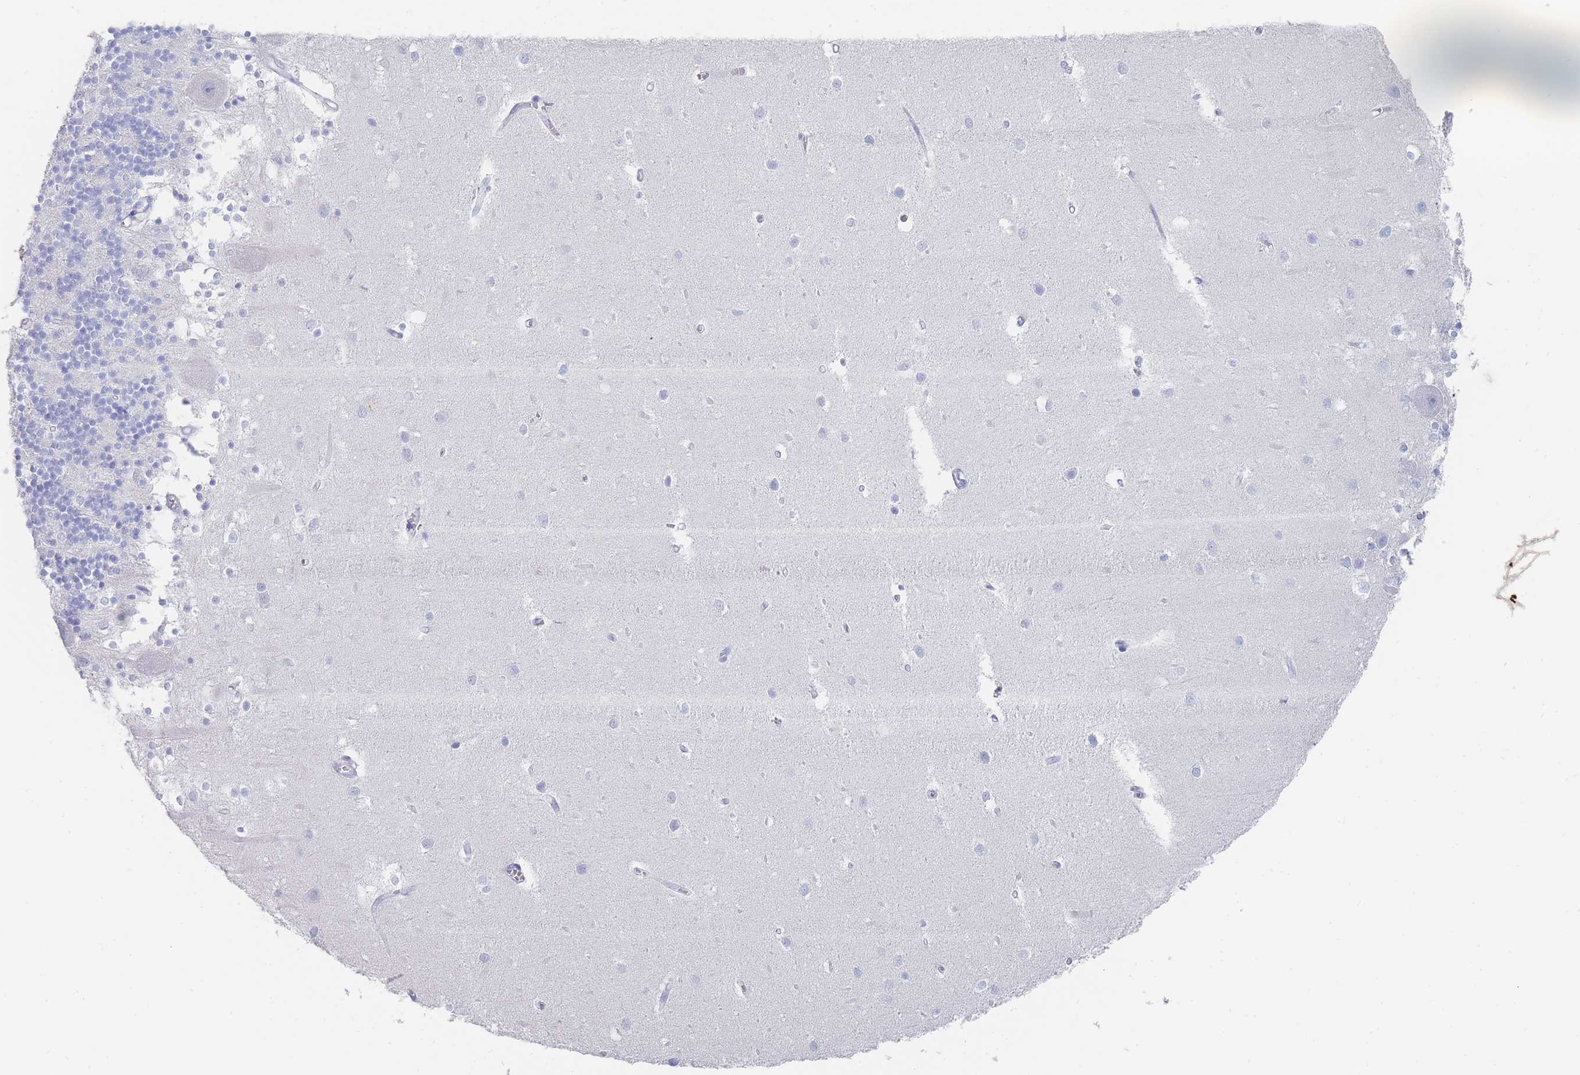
{"staining": {"intensity": "negative", "quantity": "none", "location": "none"}, "tissue": "cerebellum", "cell_type": "Cells in granular layer", "image_type": "normal", "snomed": [{"axis": "morphology", "description": "Normal tissue, NOS"}, {"axis": "topography", "description": "Cerebellum"}], "caption": "An immunohistochemistry (IHC) micrograph of benign cerebellum is shown. There is no staining in cells in granular layer of cerebellum. (DAB (3,3'-diaminobenzidine) IHC, high magnification).", "gene": "SLC25A35", "patient": {"sex": "male", "age": 54}}